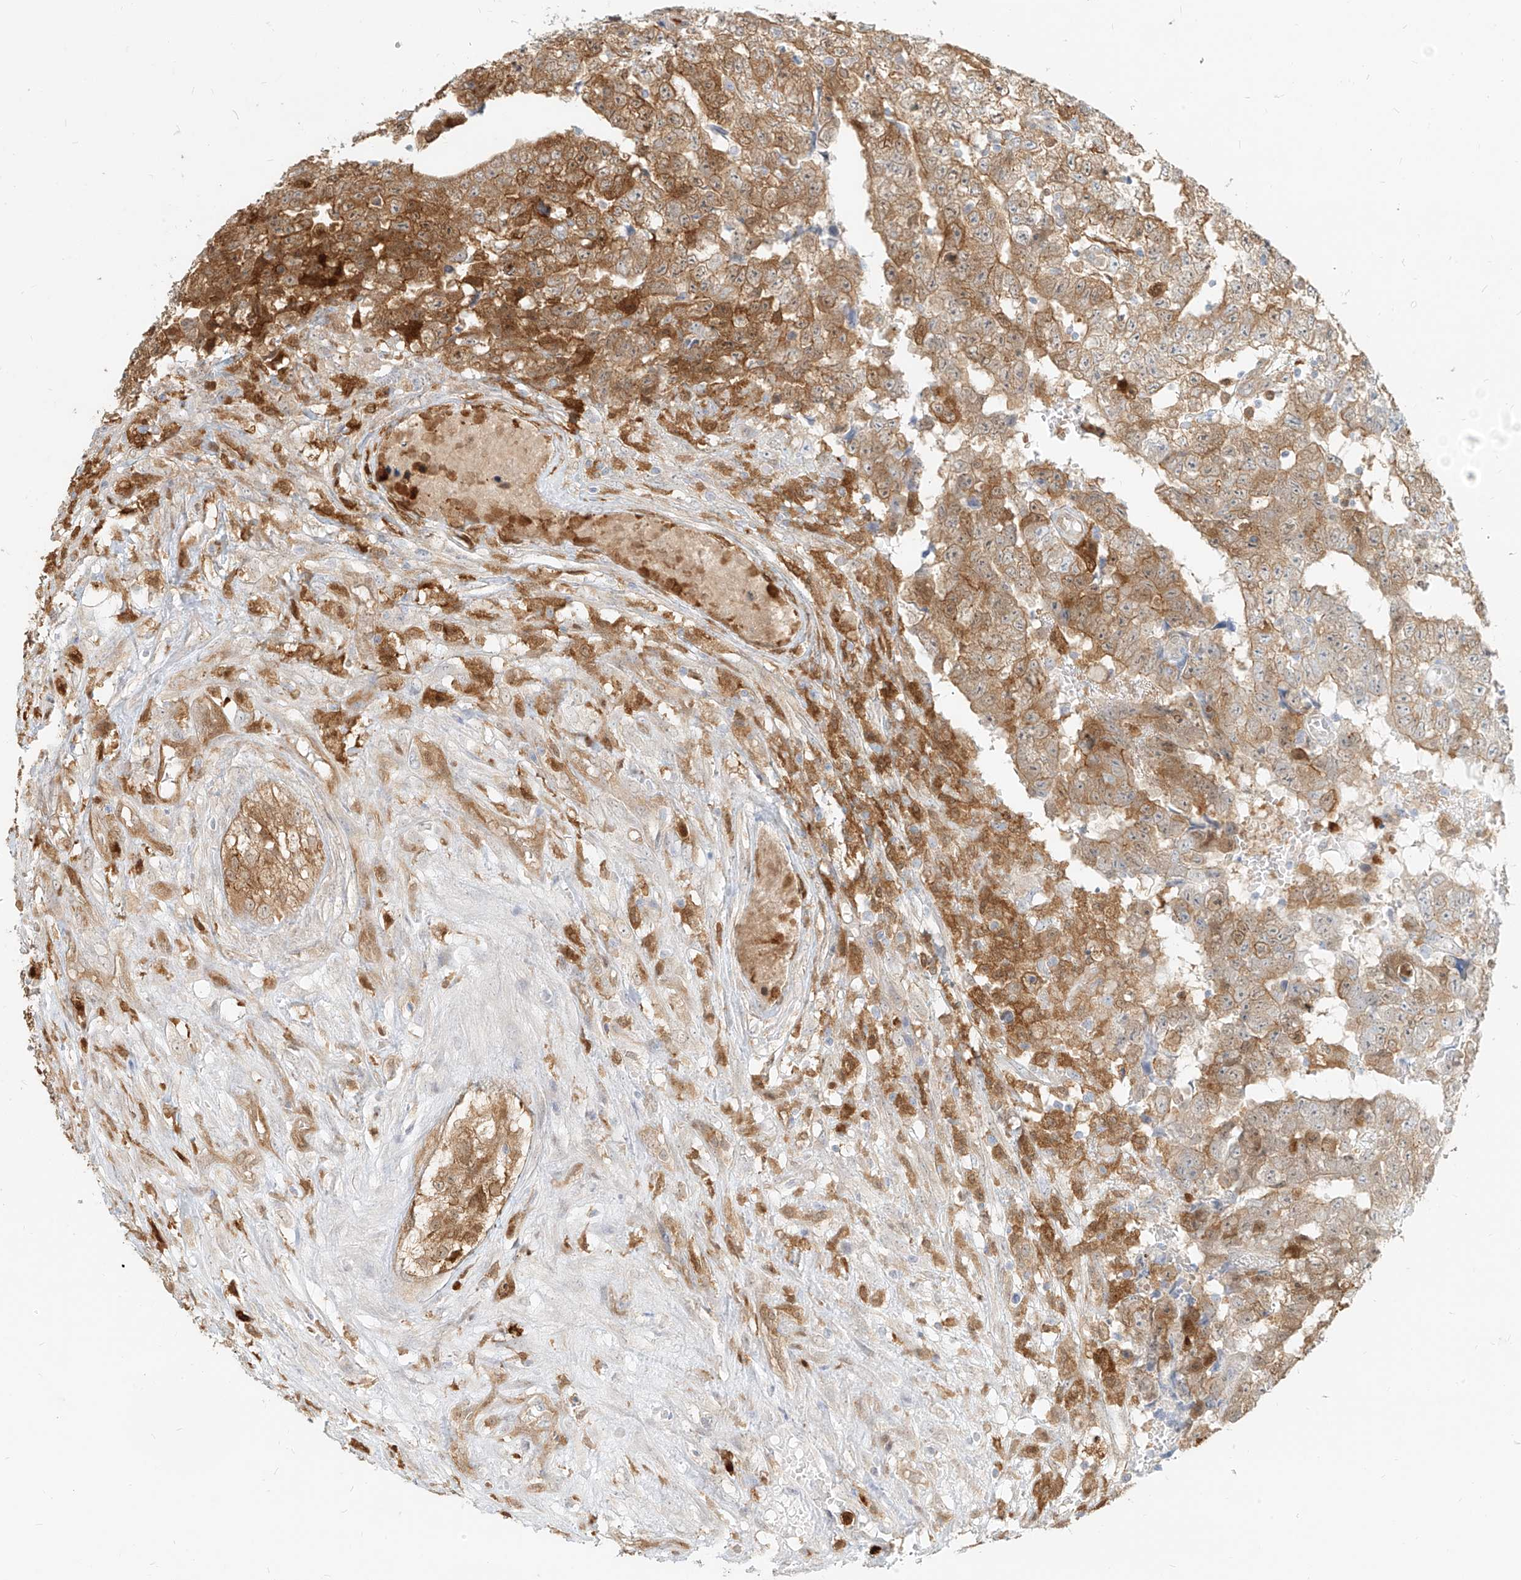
{"staining": {"intensity": "moderate", "quantity": ">75%", "location": "cytoplasmic/membranous"}, "tissue": "testis cancer", "cell_type": "Tumor cells", "image_type": "cancer", "snomed": [{"axis": "morphology", "description": "Carcinoma, Embryonal, NOS"}, {"axis": "topography", "description": "Testis"}], "caption": "Embryonal carcinoma (testis) stained with immunohistochemistry displays moderate cytoplasmic/membranous positivity in about >75% of tumor cells. The staining was performed using DAB, with brown indicating positive protein expression. Nuclei are stained blue with hematoxylin.", "gene": "PGD", "patient": {"sex": "male", "age": 25}}